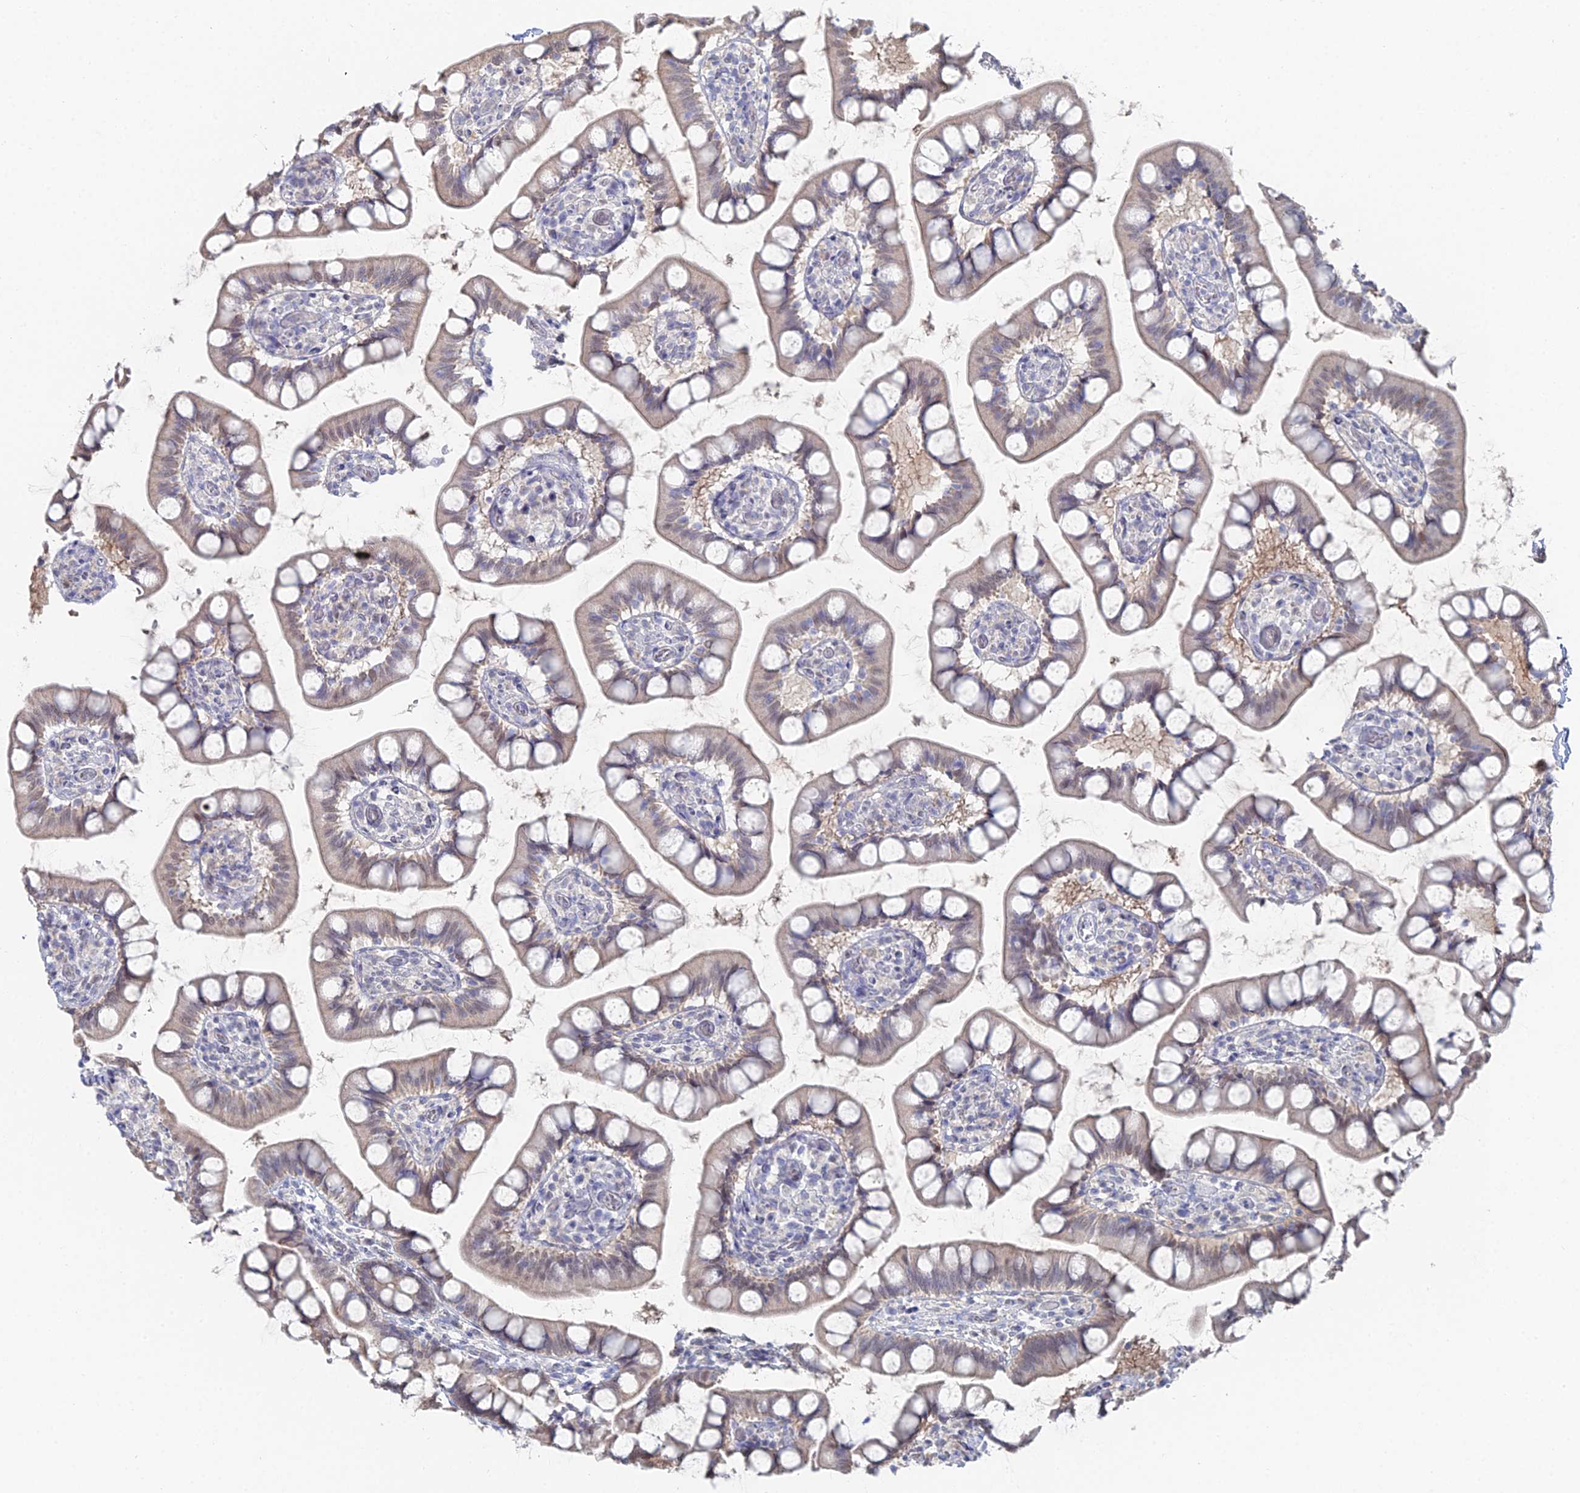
{"staining": {"intensity": "moderate", "quantity": "25%-75%", "location": "cytoplasmic/membranous,nuclear"}, "tissue": "small intestine", "cell_type": "Glandular cells", "image_type": "normal", "snomed": [{"axis": "morphology", "description": "Normal tissue, NOS"}, {"axis": "topography", "description": "Small intestine"}], "caption": "Immunohistochemical staining of unremarkable human small intestine demonstrates 25%-75% levels of moderate cytoplasmic/membranous,nuclear protein staining in approximately 25%-75% of glandular cells.", "gene": "THAP4", "patient": {"sex": "male", "age": 52}}